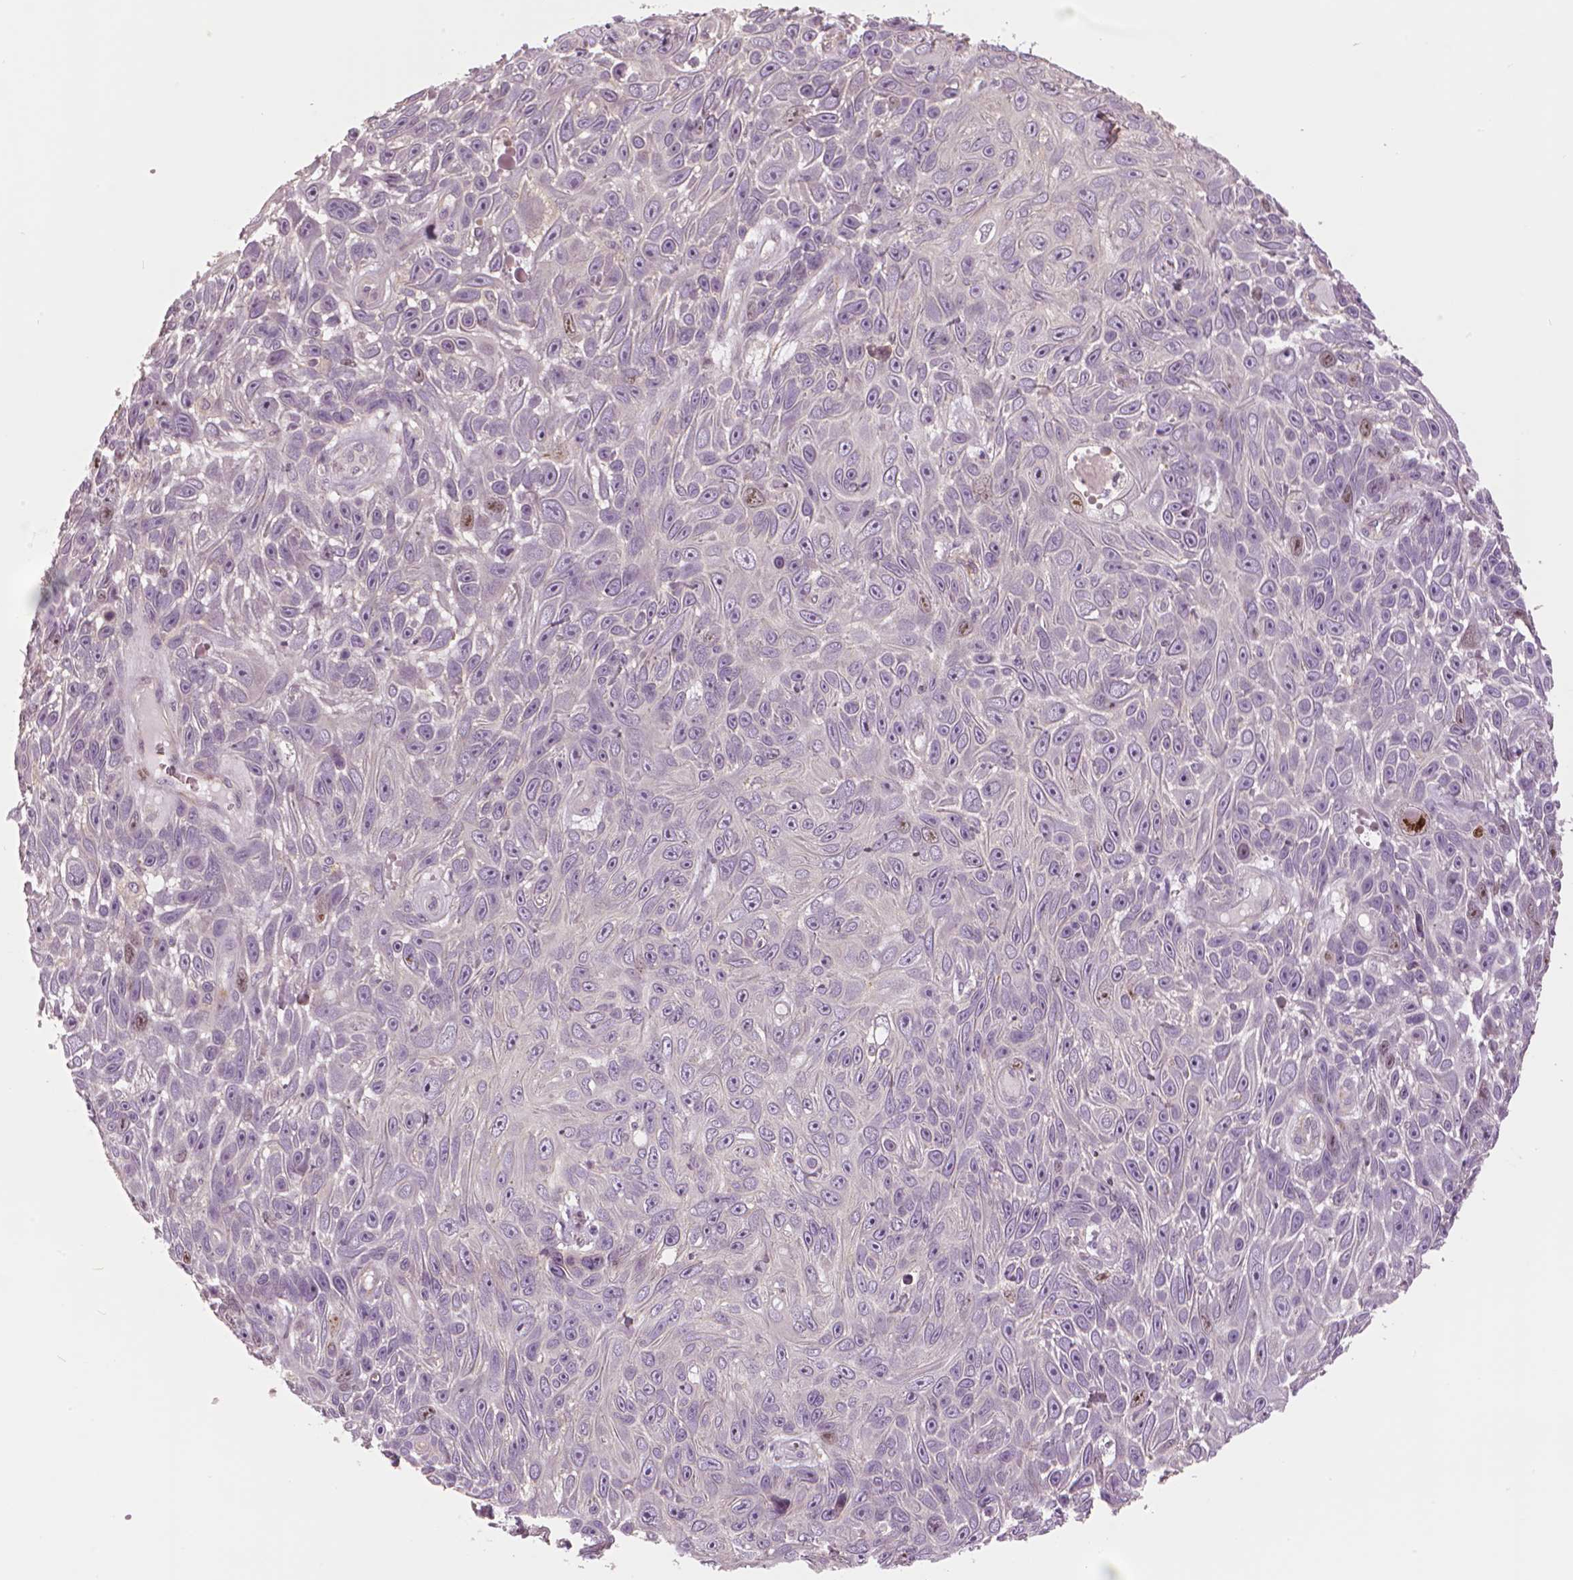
{"staining": {"intensity": "moderate", "quantity": "<25%", "location": "nuclear"}, "tissue": "skin cancer", "cell_type": "Tumor cells", "image_type": "cancer", "snomed": [{"axis": "morphology", "description": "Squamous cell carcinoma, NOS"}, {"axis": "topography", "description": "Skin"}], "caption": "Protein expression analysis of skin cancer demonstrates moderate nuclear staining in about <25% of tumor cells.", "gene": "MKI67", "patient": {"sex": "male", "age": 82}}